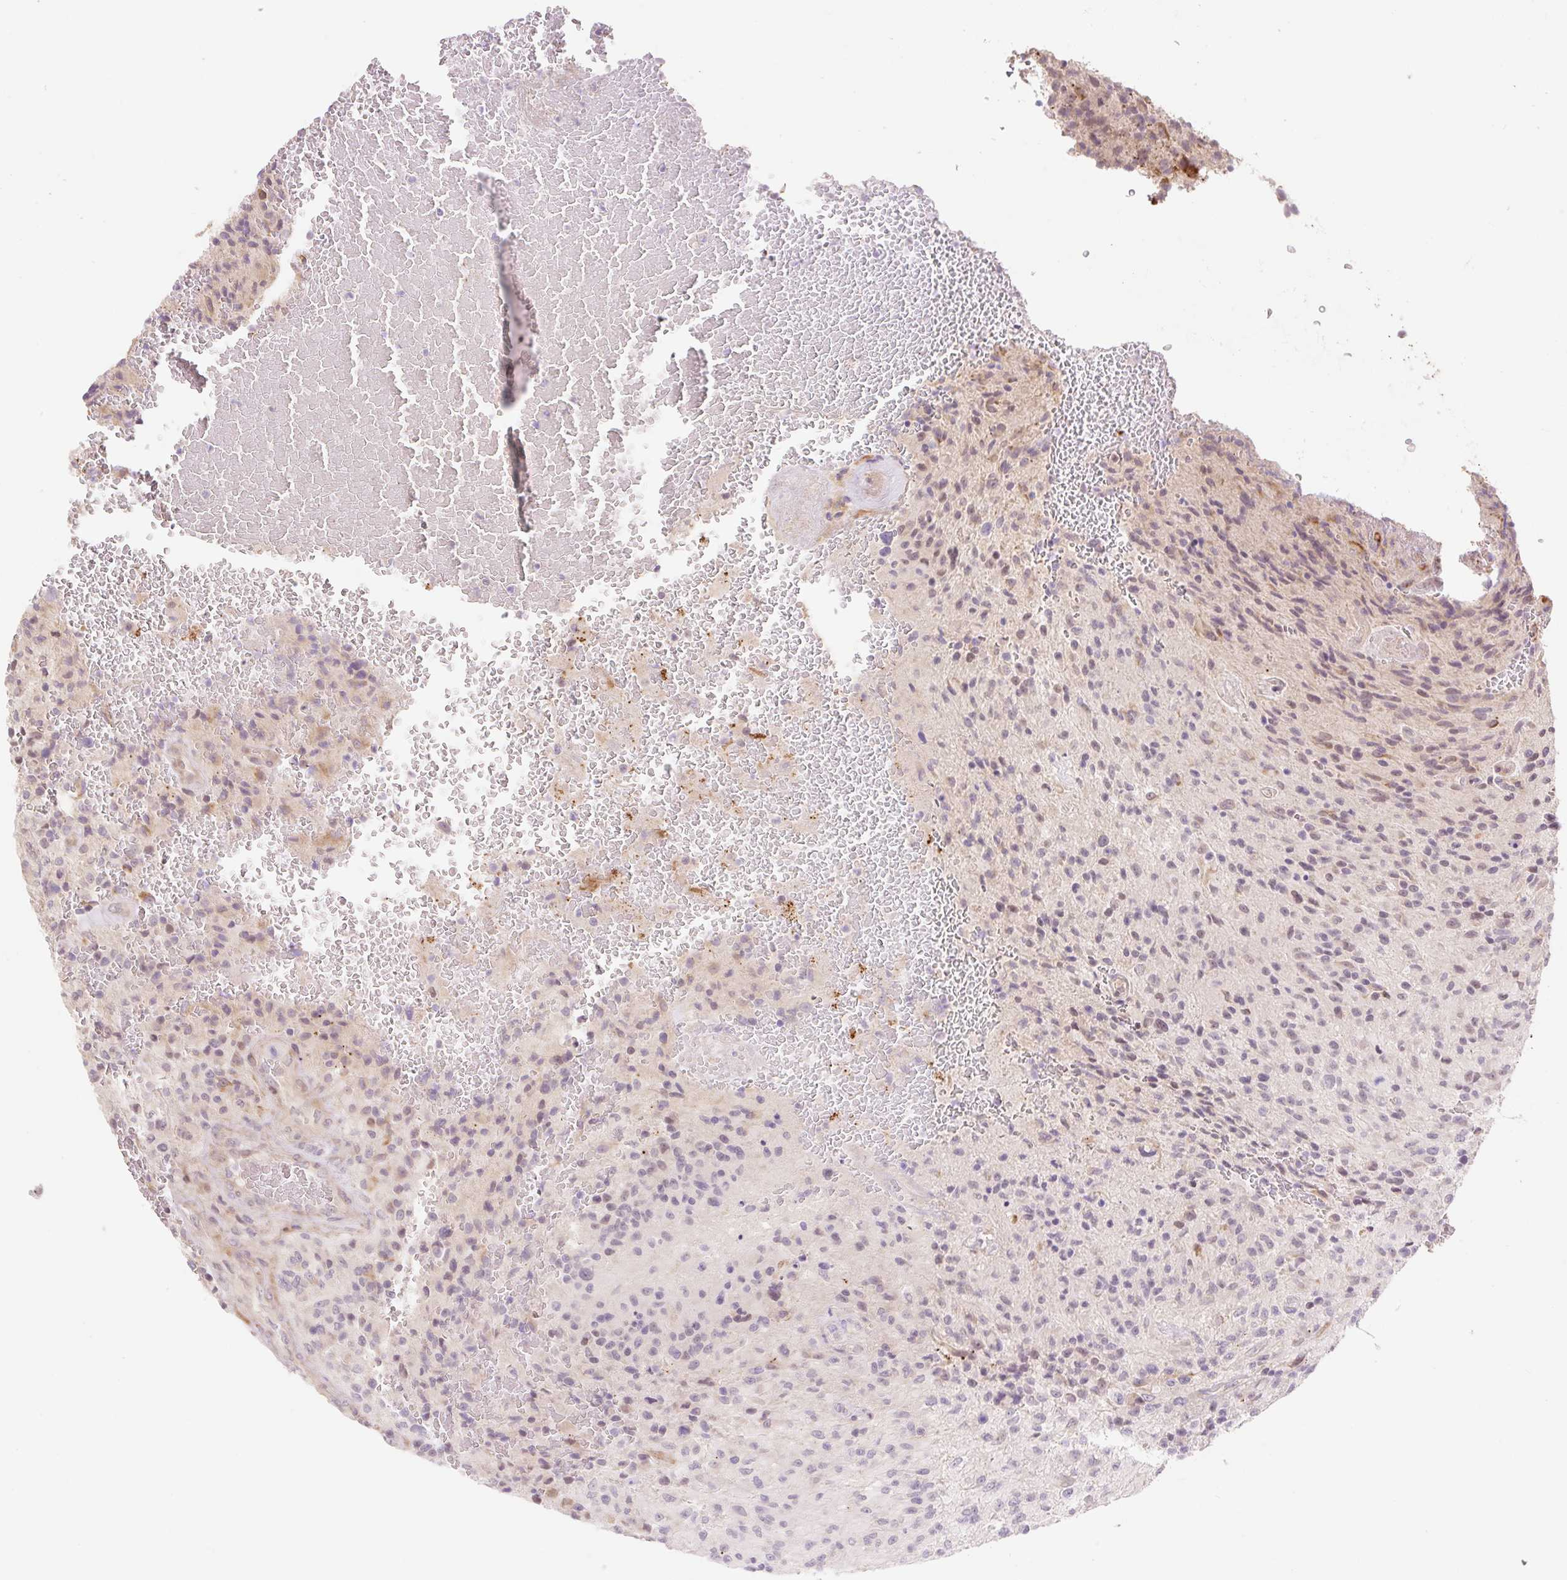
{"staining": {"intensity": "negative", "quantity": "none", "location": "none"}, "tissue": "glioma", "cell_type": "Tumor cells", "image_type": "cancer", "snomed": [{"axis": "morphology", "description": "Normal tissue, NOS"}, {"axis": "morphology", "description": "Glioma, malignant, High grade"}, {"axis": "topography", "description": "Cerebral cortex"}], "caption": "Micrograph shows no protein positivity in tumor cells of malignant glioma (high-grade) tissue. The staining is performed using DAB brown chromogen with nuclei counter-stained in using hematoxylin.", "gene": "EMC10", "patient": {"sex": "male", "age": 56}}